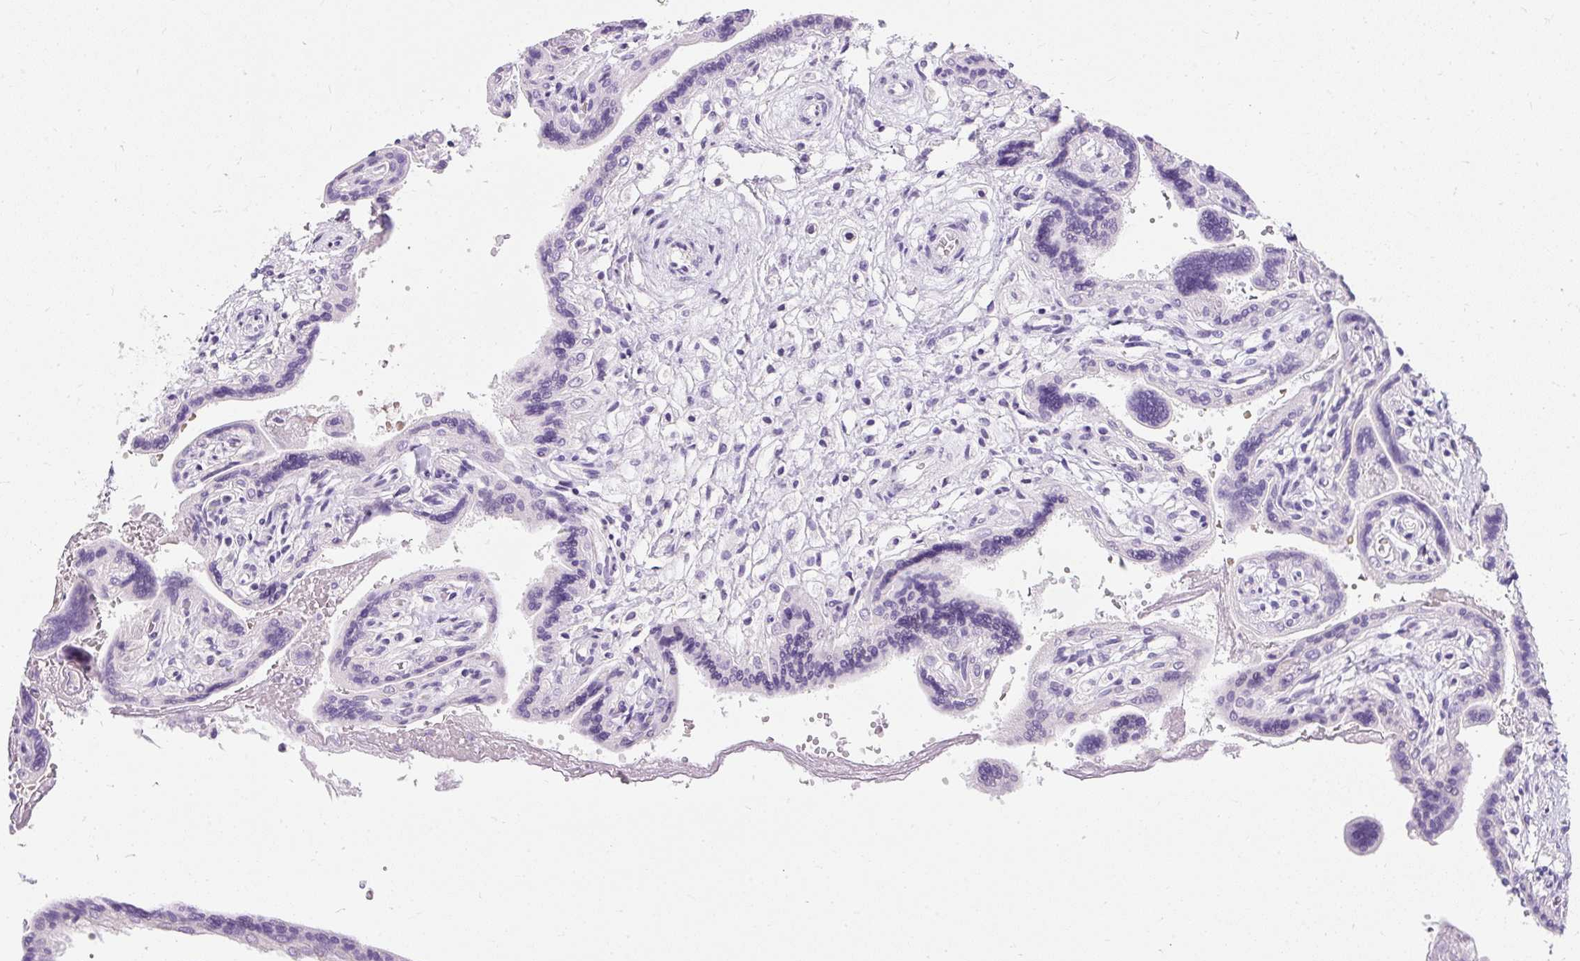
{"staining": {"intensity": "negative", "quantity": "none", "location": "none"}, "tissue": "placenta", "cell_type": "Trophoblastic cells", "image_type": "normal", "snomed": [{"axis": "morphology", "description": "Normal tissue, NOS"}, {"axis": "topography", "description": "Placenta"}], "caption": "High power microscopy photomicrograph of an immunohistochemistry (IHC) image of normal placenta, revealing no significant expression in trophoblastic cells.", "gene": "DTX4", "patient": {"sex": "female", "age": 37}}